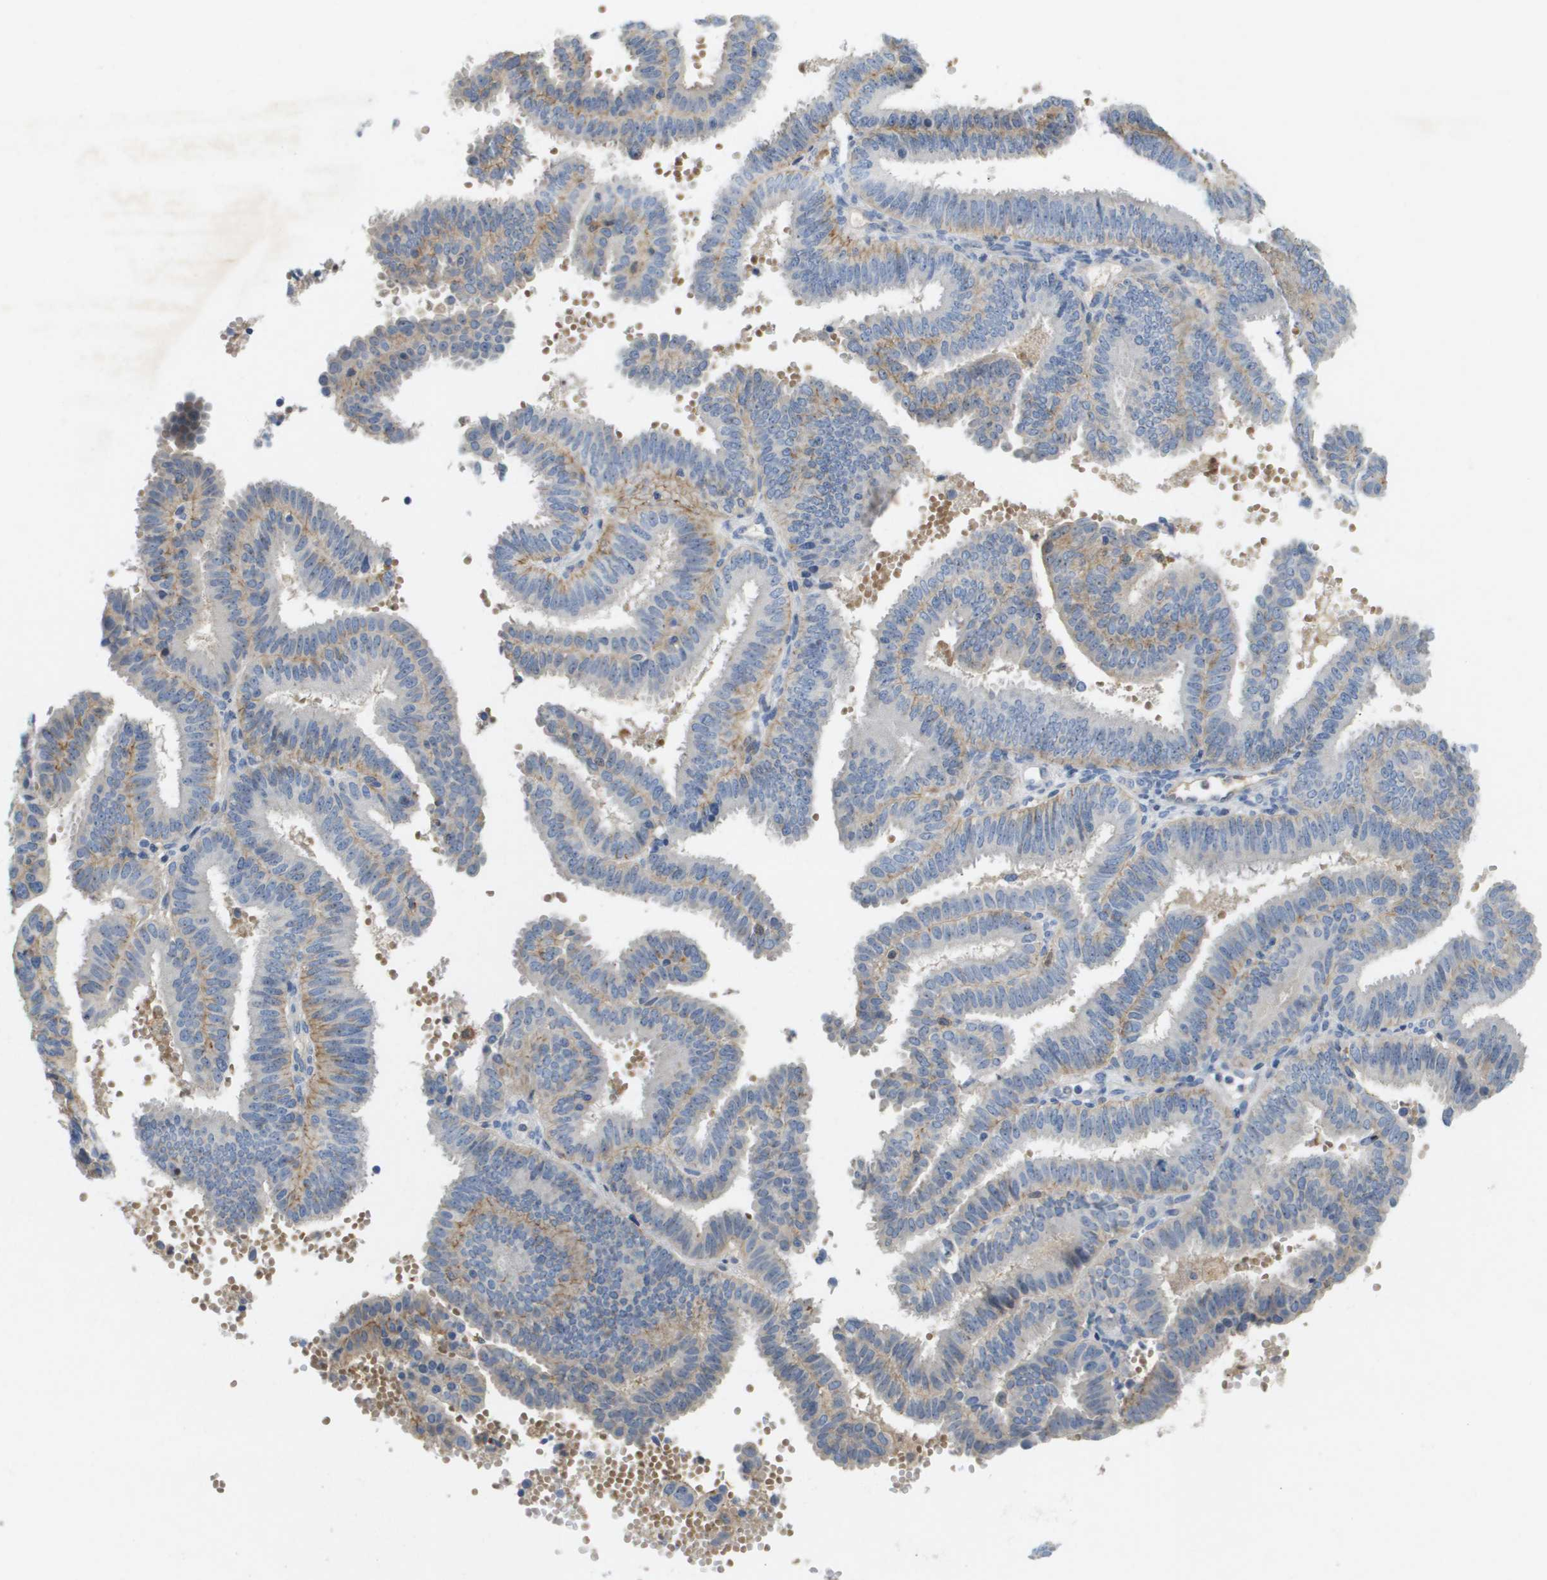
{"staining": {"intensity": "weak", "quantity": "<25%", "location": "cytoplasmic/membranous"}, "tissue": "endometrial cancer", "cell_type": "Tumor cells", "image_type": "cancer", "snomed": [{"axis": "morphology", "description": "Adenocarcinoma, NOS"}, {"axis": "topography", "description": "Endometrium"}], "caption": "Immunohistochemistry histopathology image of human endometrial adenocarcinoma stained for a protein (brown), which reveals no expression in tumor cells.", "gene": "LIPG", "patient": {"sex": "female", "age": 58}}